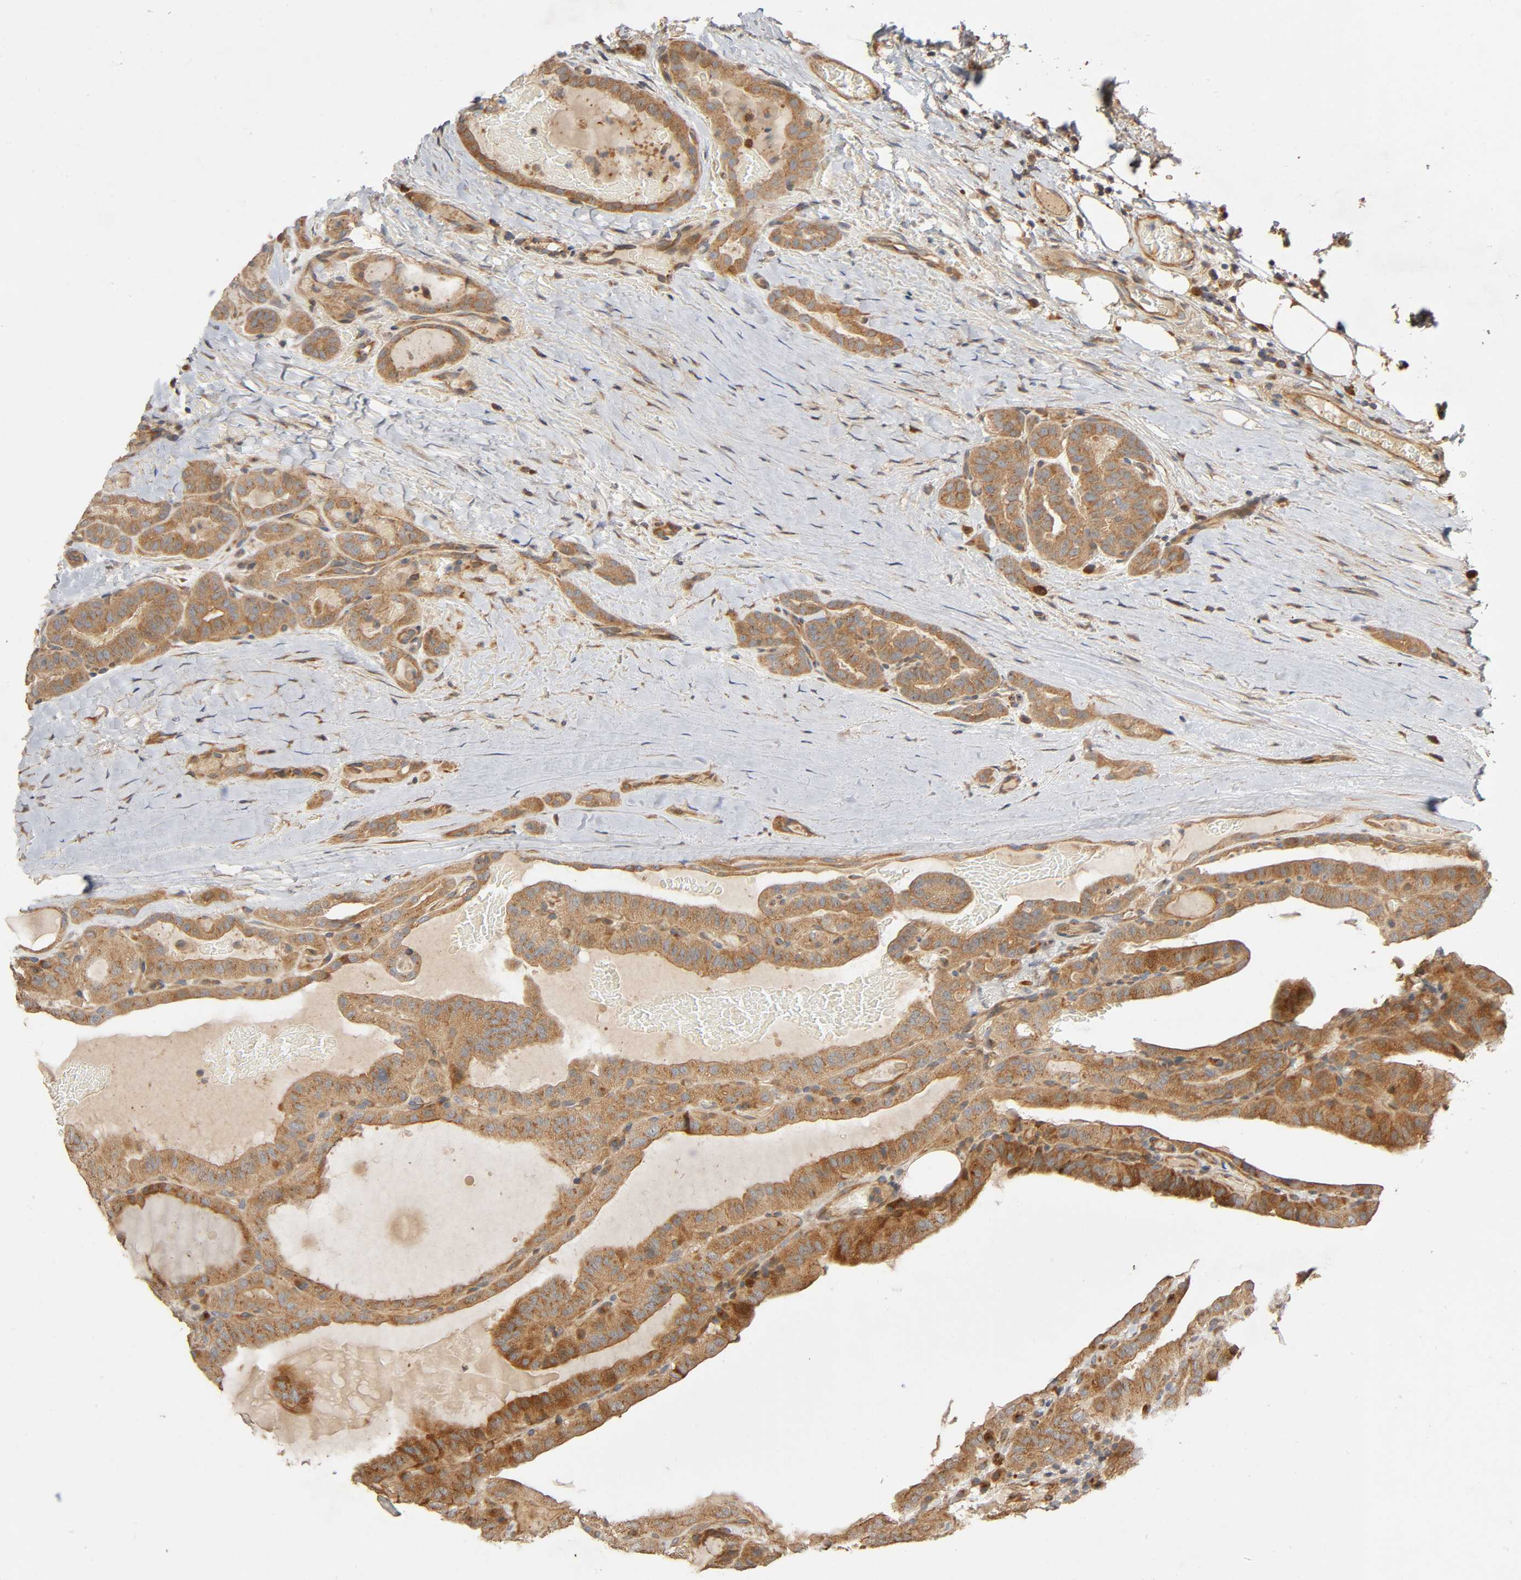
{"staining": {"intensity": "moderate", "quantity": ">75%", "location": "cytoplasmic/membranous"}, "tissue": "thyroid cancer", "cell_type": "Tumor cells", "image_type": "cancer", "snomed": [{"axis": "morphology", "description": "Papillary adenocarcinoma, NOS"}, {"axis": "topography", "description": "Thyroid gland"}], "caption": "Moderate cytoplasmic/membranous positivity is present in about >75% of tumor cells in thyroid papillary adenocarcinoma.", "gene": "SGSM1", "patient": {"sex": "male", "age": 77}}